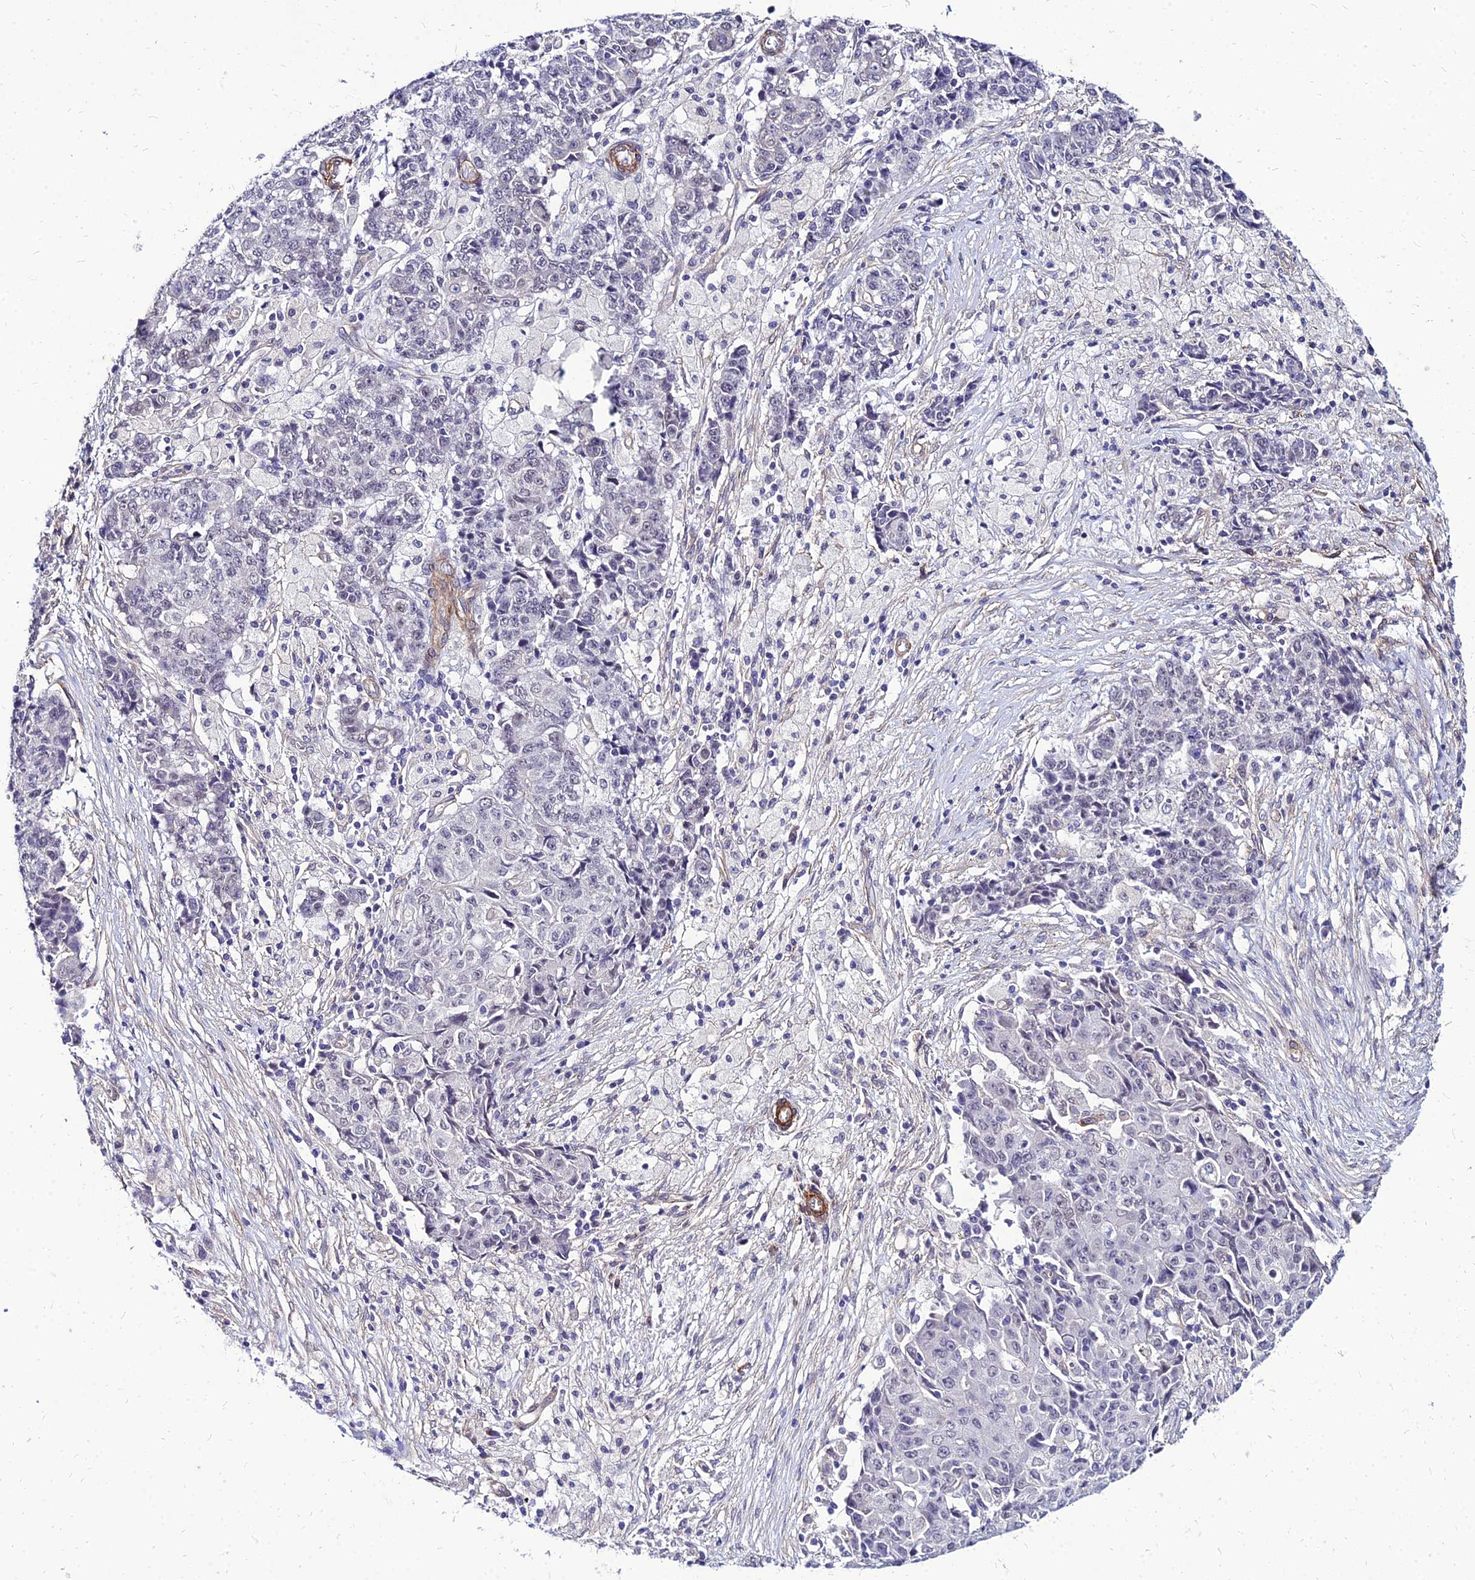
{"staining": {"intensity": "negative", "quantity": "none", "location": "none"}, "tissue": "ovarian cancer", "cell_type": "Tumor cells", "image_type": "cancer", "snomed": [{"axis": "morphology", "description": "Carcinoma, endometroid"}, {"axis": "topography", "description": "Ovary"}], "caption": "Histopathology image shows no significant protein expression in tumor cells of ovarian cancer (endometroid carcinoma).", "gene": "YEATS2", "patient": {"sex": "female", "age": 42}}